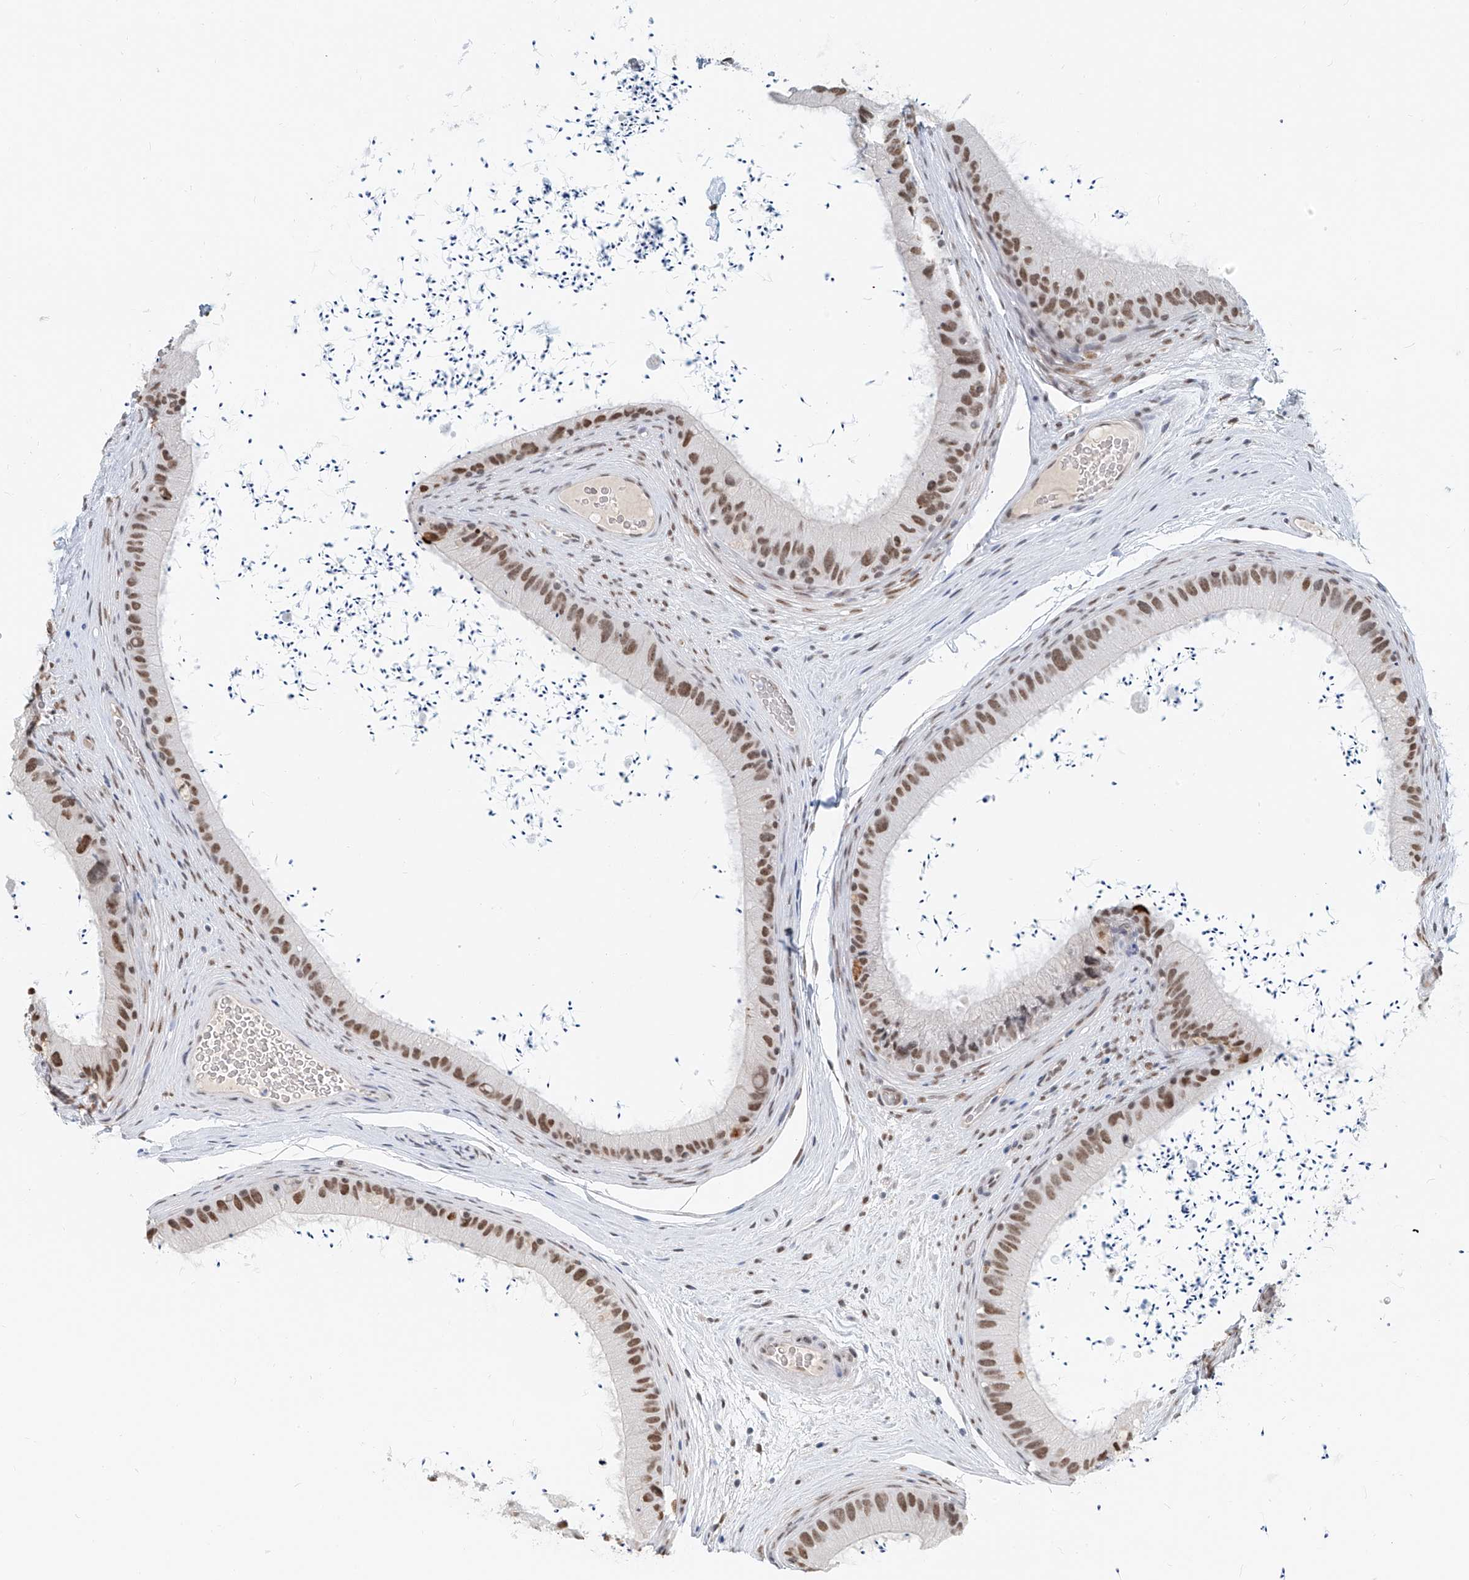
{"staining": {"intensity": "moderate", "quantity": ">75%", "location": "nuclear"}, "tissue": "epididymis", "cell_type": "Glandular cells", "image_type": "normal", "snomed": [{"axis": "morphology", "description": "Normal tissue, NOS"}, {"axis": "topography", "description": "Epididymis, spermatic cord, NOS"}], "caption": "This is a histology image of IHC staining of normal epididymis, which shows moderate expression in the nuclear of glandular cells.", "gene": "SASH1", "patient": {"sex": "male", "age": 50}}